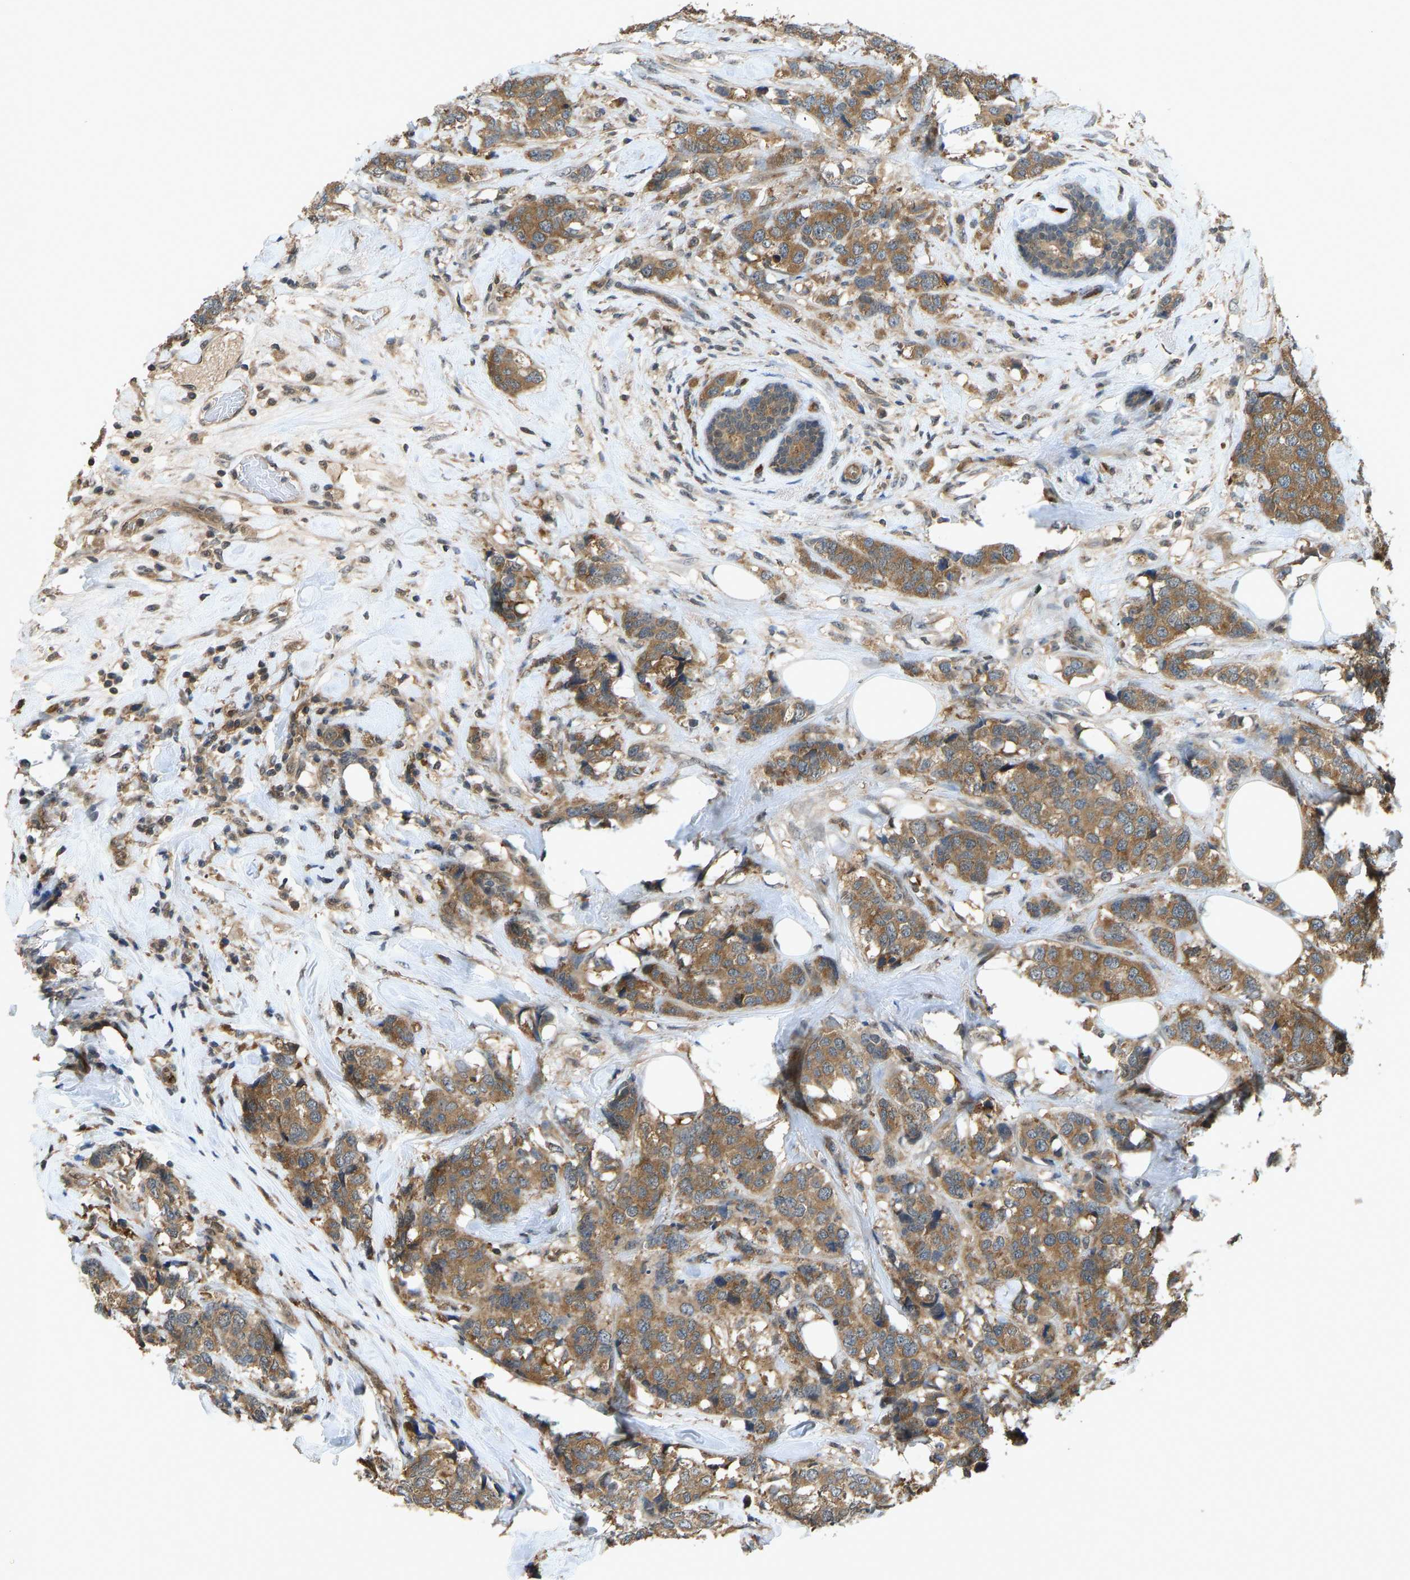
{"staining": {"intensity": "moderate", "quantity": ">75%", "location": "cytoplasmic/membranous"}, "tissue": "breast cancer", "cell_type": "Tumor cells", "image_type": "cancer", "snomed": [{"axis": "morphology", "description": "Lobular carcinoma"}, {"axis": "topography", "description": "Breast"}], "caption": "There is medium levels of moderate cytoplasmic/membranous expression in tumor cells of breast cancer, as demonstrated by immunohistochemical staining (brown color).", "gene": "CCT8", "patient": {"sex": "female", "age": 59}}